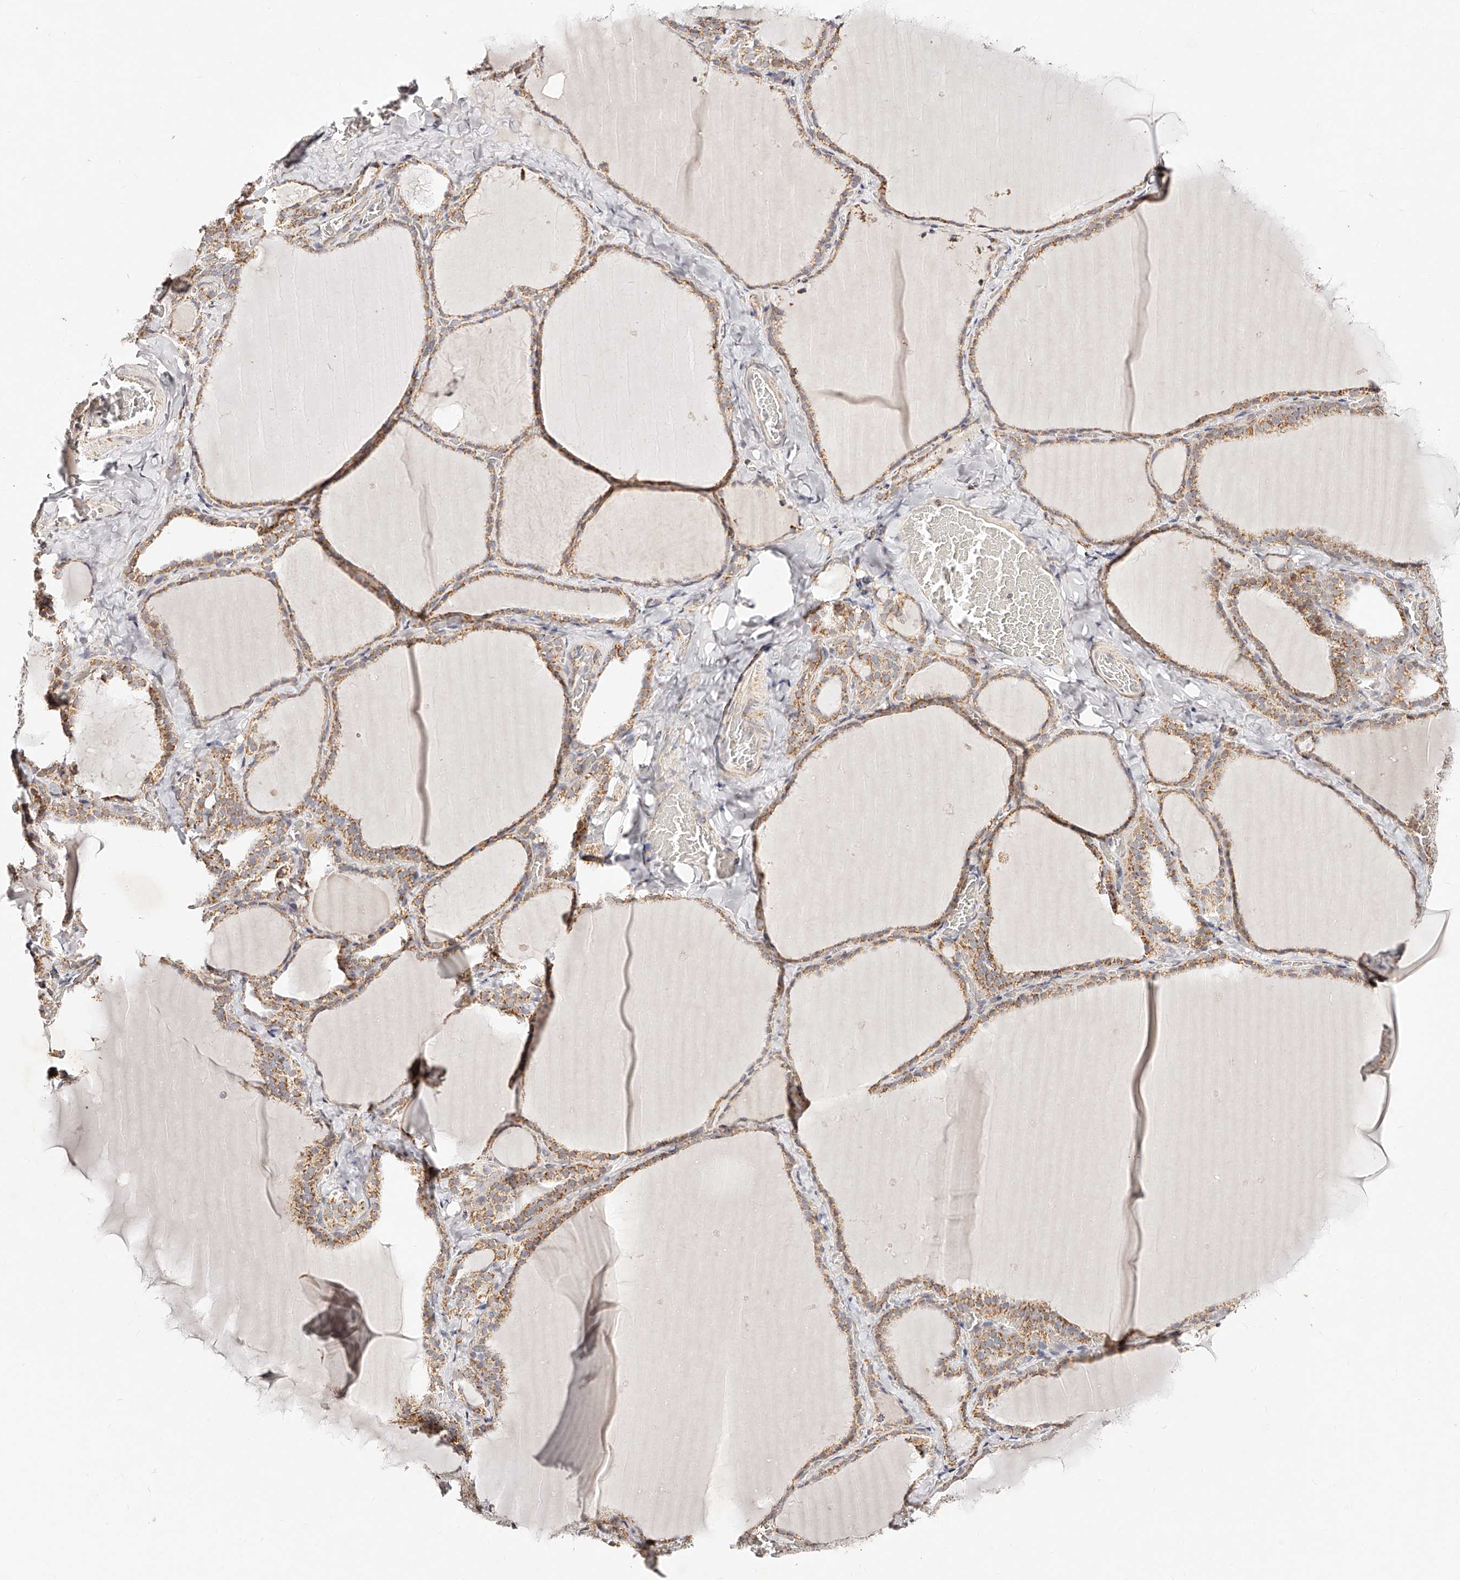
{"staining": {"intensity": "moderate", "quantity": ">75%", "location": "cytoplasmic/membranous"}, "tissue": "thyroid gland", "cell_type": "Glandular cells", "image_type": "normal", "snomed": [{"axis": "morphology", "description": "Normal tissue, NOS"}, {"axis": "topography", "description": "Thyroid gland"}], "caption": "Immunohistochemistry of benign thyroid gland shows medium levels of moderate cytoplasmic/membranous positivity in about >75% of glandular cells.", "gene": "NDUFV3", "patient": {"sex": "female", "age": 22}}